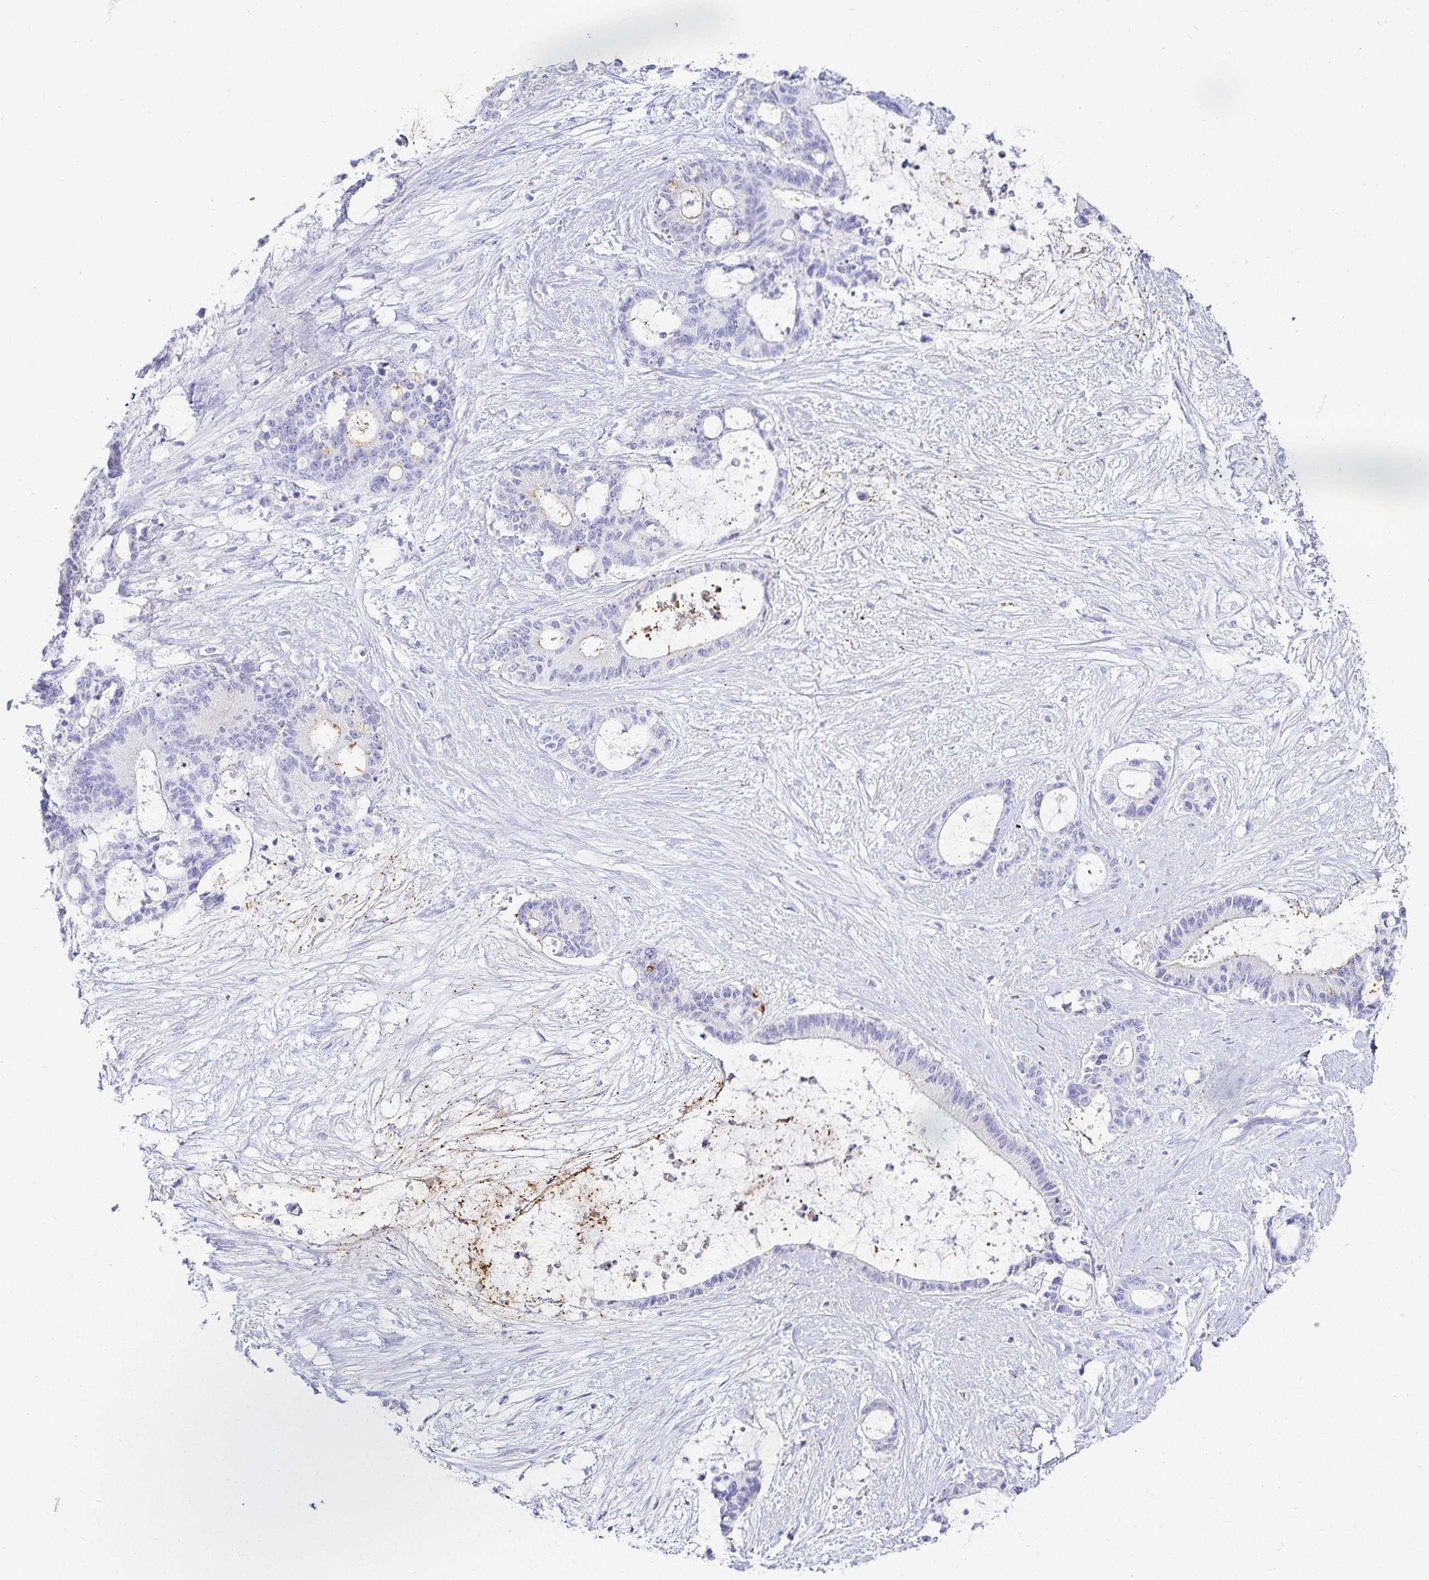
{"staining": {"intensity": "negative", "quantity": "none", "location": "none"}, "tissue": "liver cancer", "cell_type": "Tumor cells", "image_type": "cancer", "snomed": [{"axis": "morphology", "description": "Normal tissue, NOS"}, {"axis": "morphology", "description": "Cholangiocarcinoma"}, {"axis": "topography", "description": "Liver"}, {"axis": "topography", "description": "Peripheral nerve tissue"}], "caption": "Image shows no significant protein positivity in tumor cells of cholangiocarcinoma (liver).", "gene": "GP2", "patient": {"sex": "female", "age": 73}}